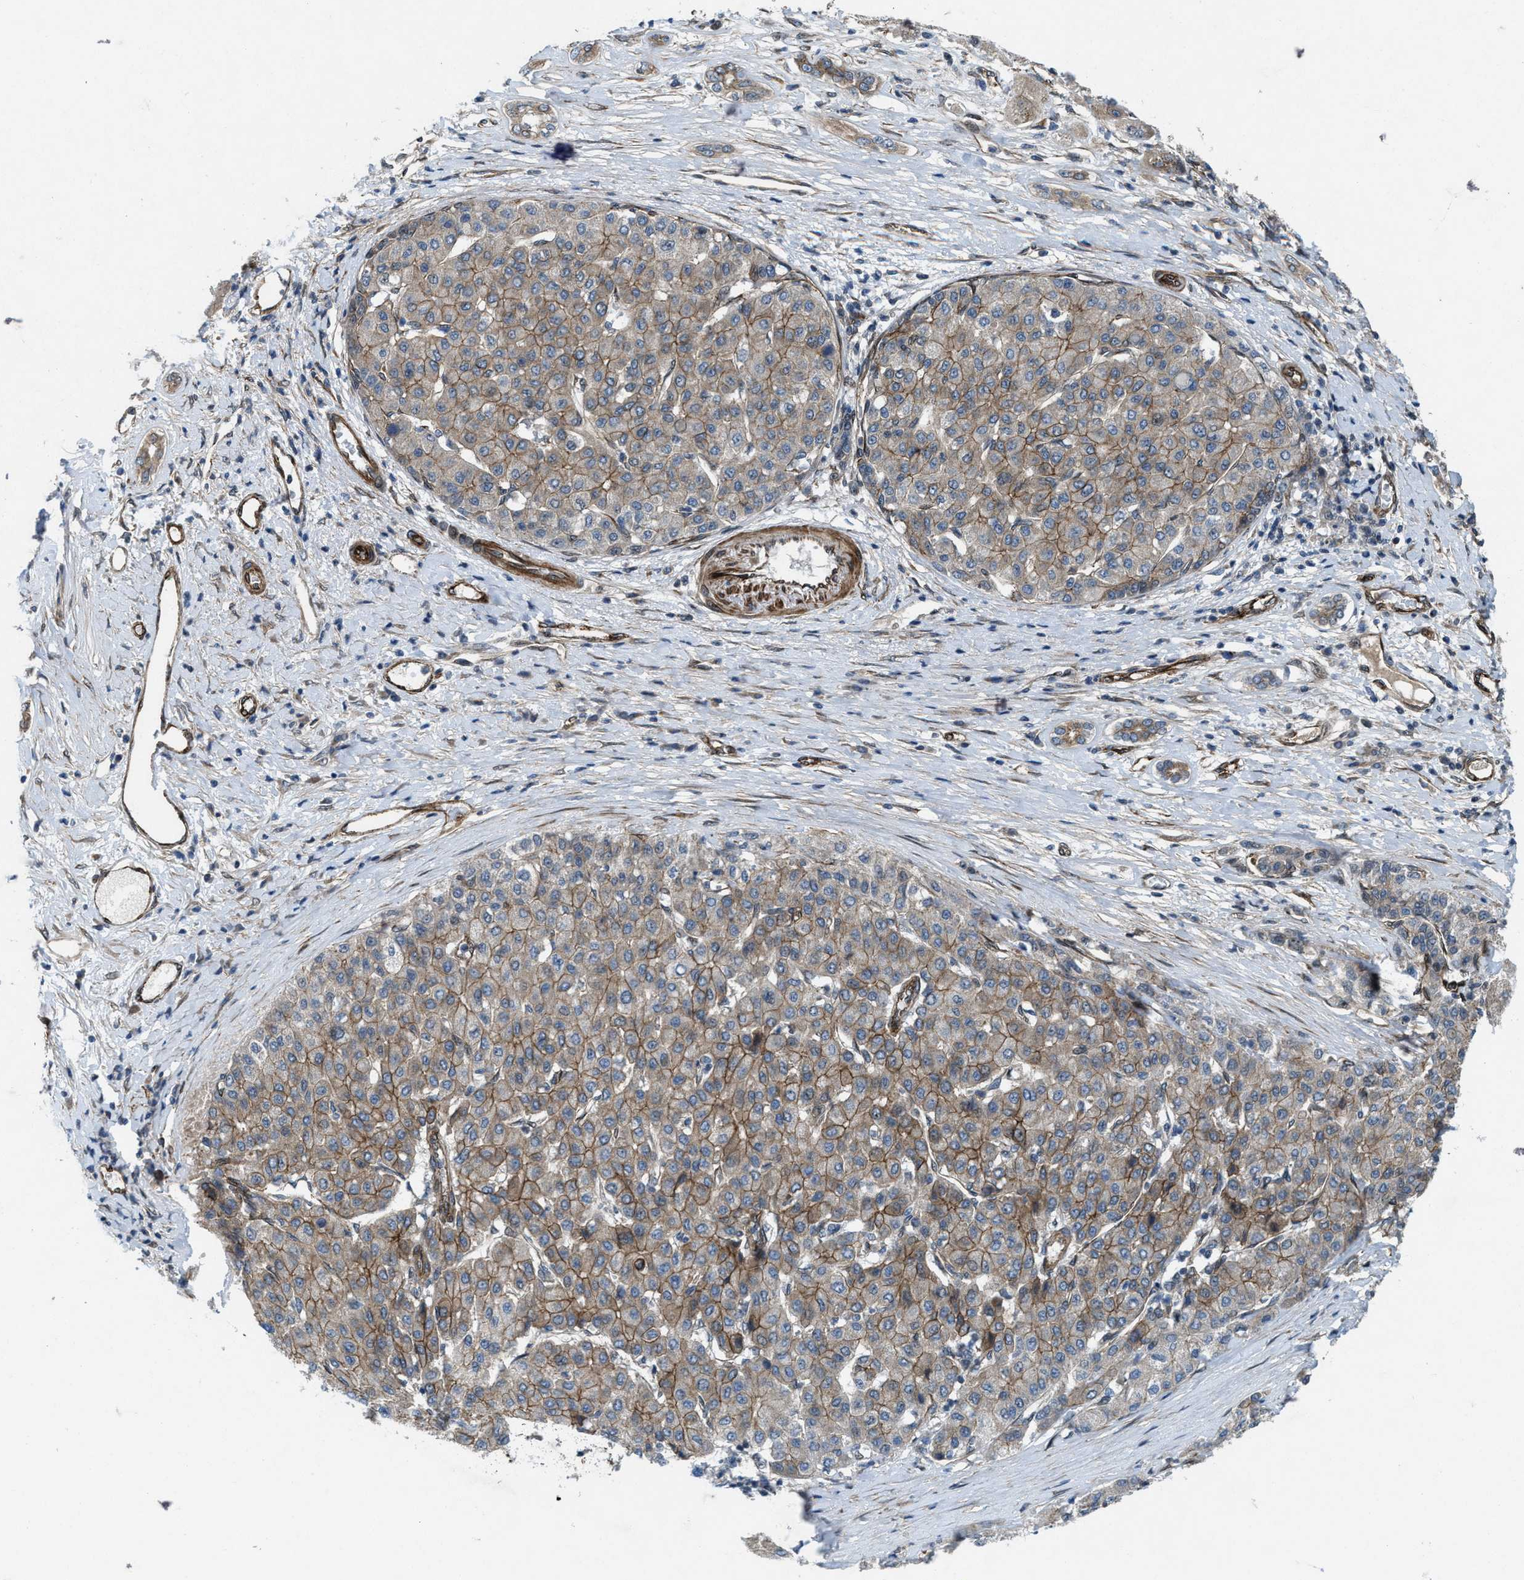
{"staining": {"intensity": "weak", "quantity": ">75%", "location": "cytoplasmic/membranous"}, "tissue": "liver cancer", "cell_type": "Tumor cells", "image_type": "cancer", "snomed": [{"axis": "morphology", "description": "Carcinoma, Hepatocellular, NOS"}, {"axis": "topography", "description": "Liver"}], "caption": "Liver cancer (hepatocellular carcinoma) stained for a protein displays weak cytoplasmic/membranous positivity in tumor cells. (IHC, brightfield microscopy, high magnification).", "gene": "URGCP", "patient": {"sex": "male", "age": 65}}